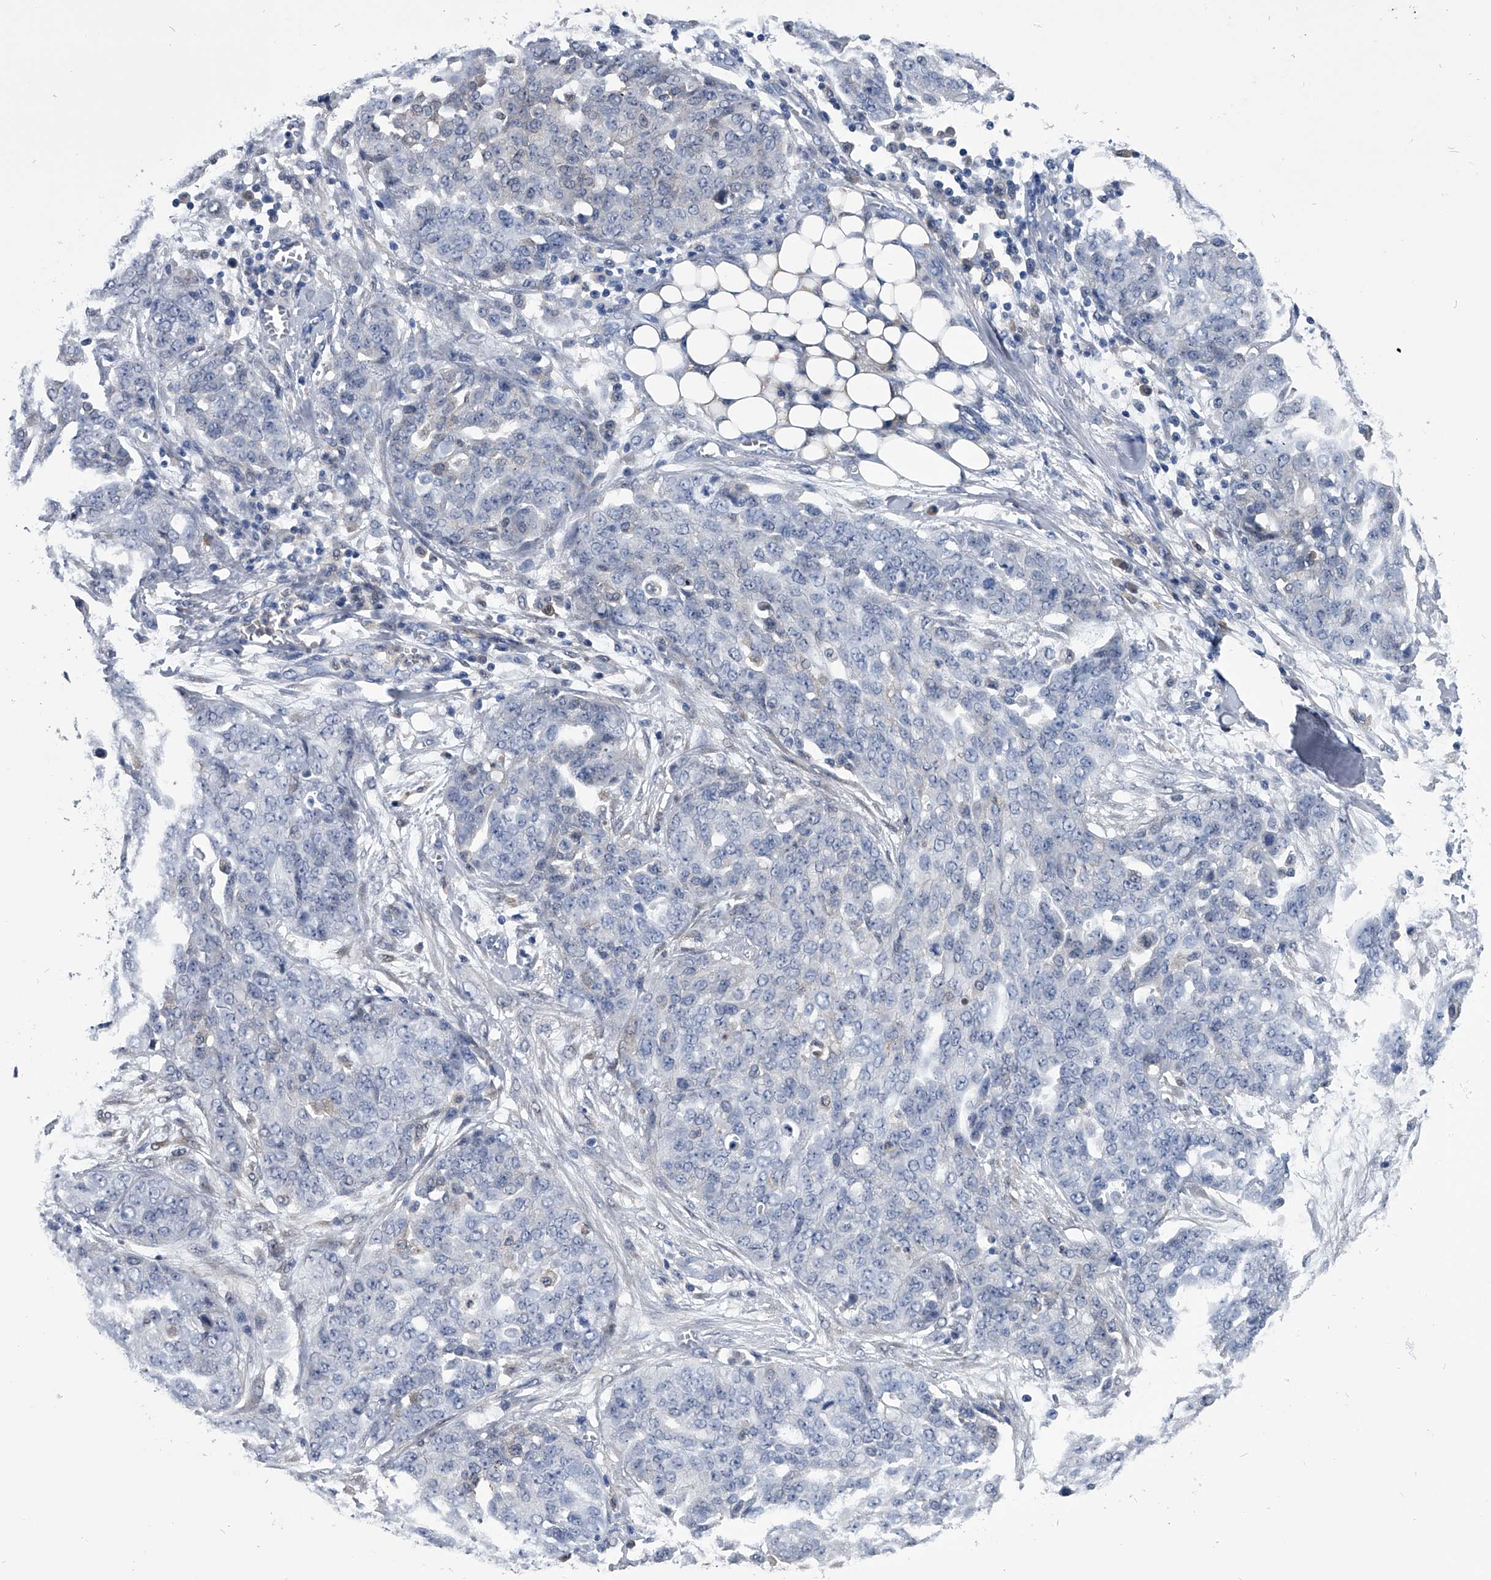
{"staining": {"intensity": "negative", "quantity": "none", "location": "none"}, "tissue": "ovarian cancer", "cell_type": "Tumor cells", "image_type": "cancer", "snomed": [{"axis": "morphology", "description": "Cystadenocarcinoma, serous, NOS"}, {"axis": "topography", "description": "Soft tissue"}, {"axis": "topography", "description": "Ovary"}], "caption": "IHC photomicrograph of neoplastic tissue: human ovarian cancer (serous cystadenocarcinoma) stained with DAB (3,3'-diaminobenzidine) exhibits no significant protein expression in tumor cells. (IHC, brightfield microscopy, high magnification).", "gene": "PDXK", "patient": {"sex": "female", "age": 57}}